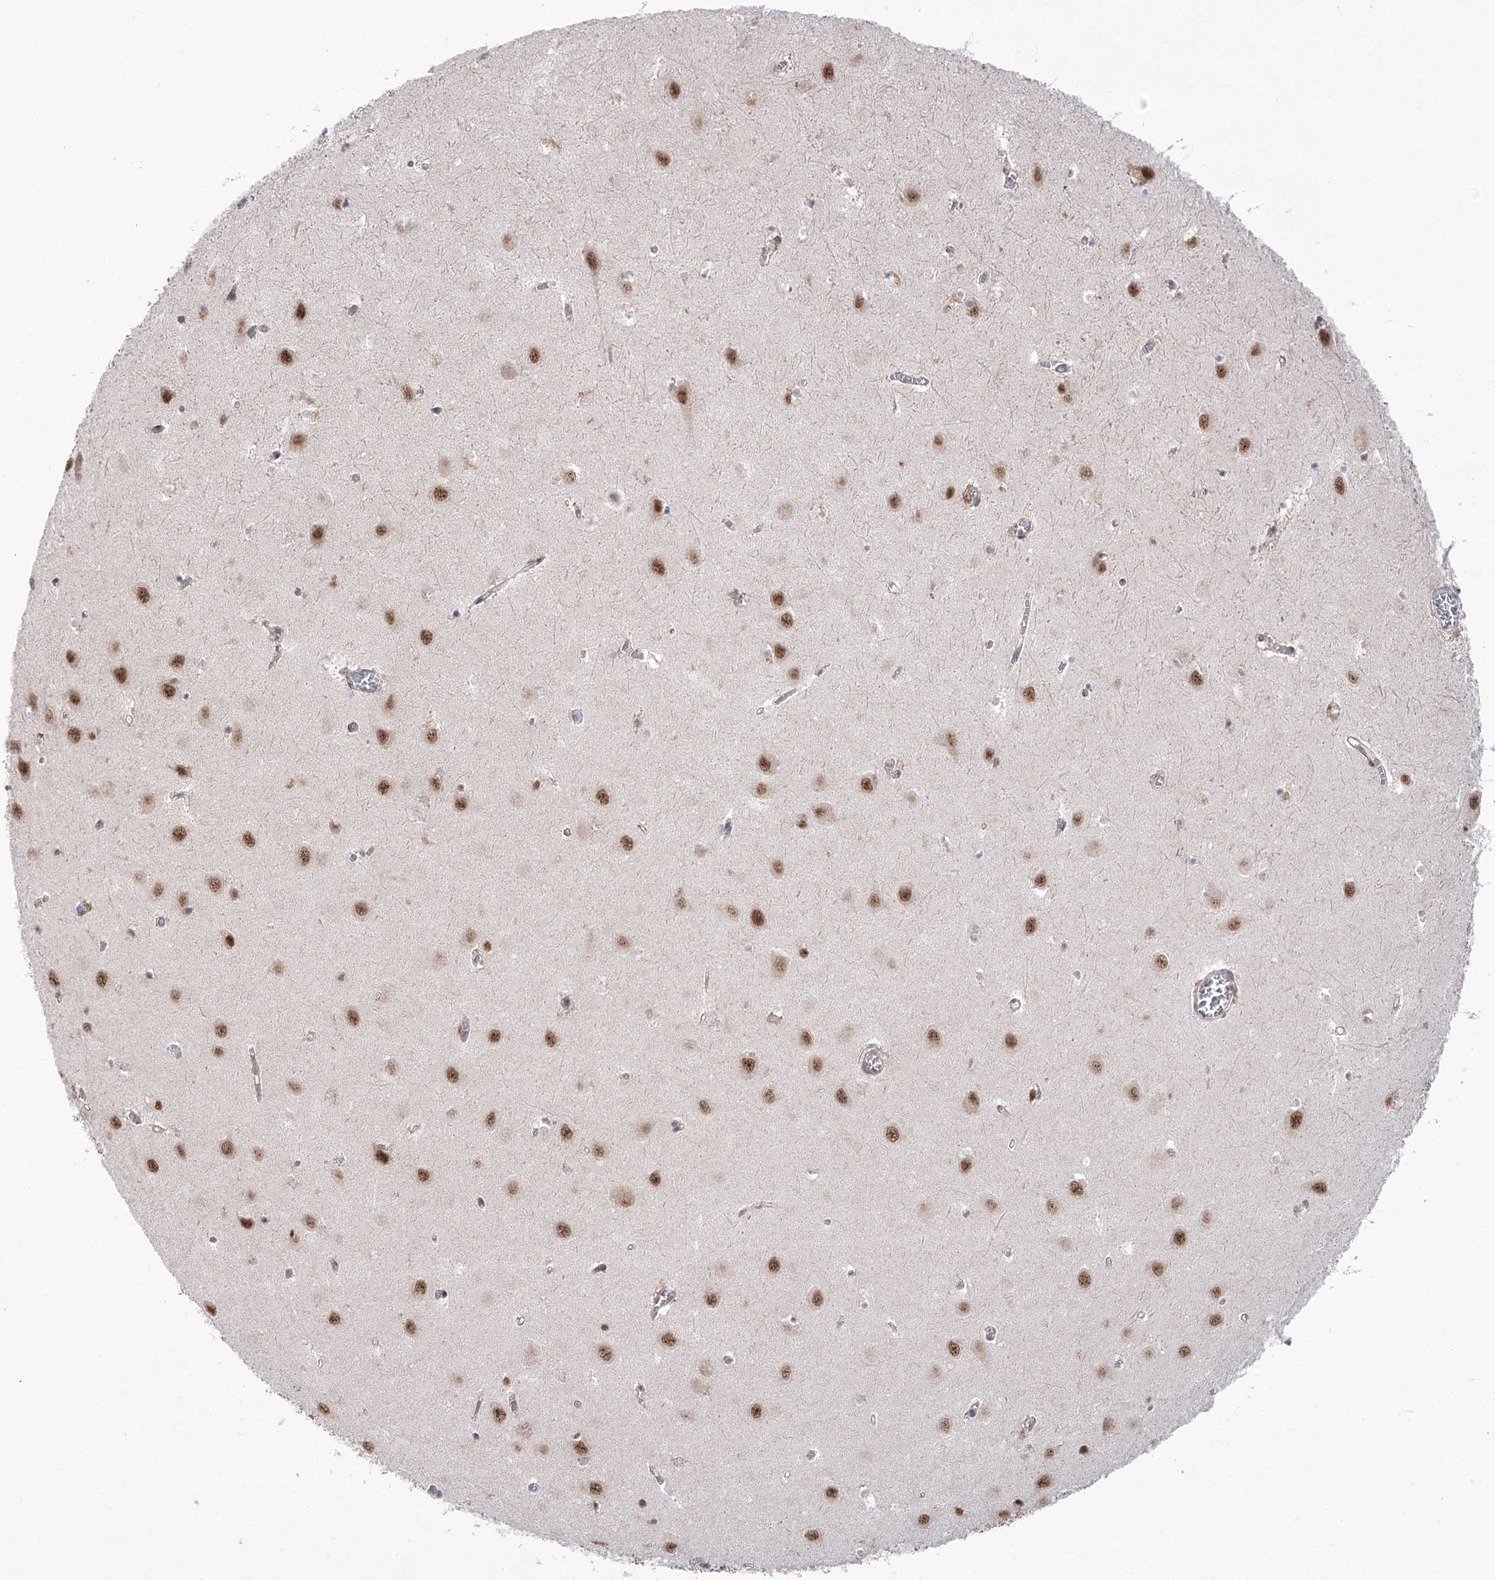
{"staining": {"intensity": "moderate", "quantity": "<25%", "location": "nuclear"}, "tissue": "hippocampus", "cell_type": "Glial cells", "image_type": "normal", "snomed": [{"axis": "morphology", "description": "Normal tissue, NOS"}, {"axis": "topography", "description": "Hippocampus"}], "caption": "Moderate nuclear expression is seen in approximately <25% of glial cells in normal hippocampus. (DAB = brown stain, brightfield microscopy at high magnification).", "gene": "ZMAT2", "patient": {"sex": "female", "age": 64}}